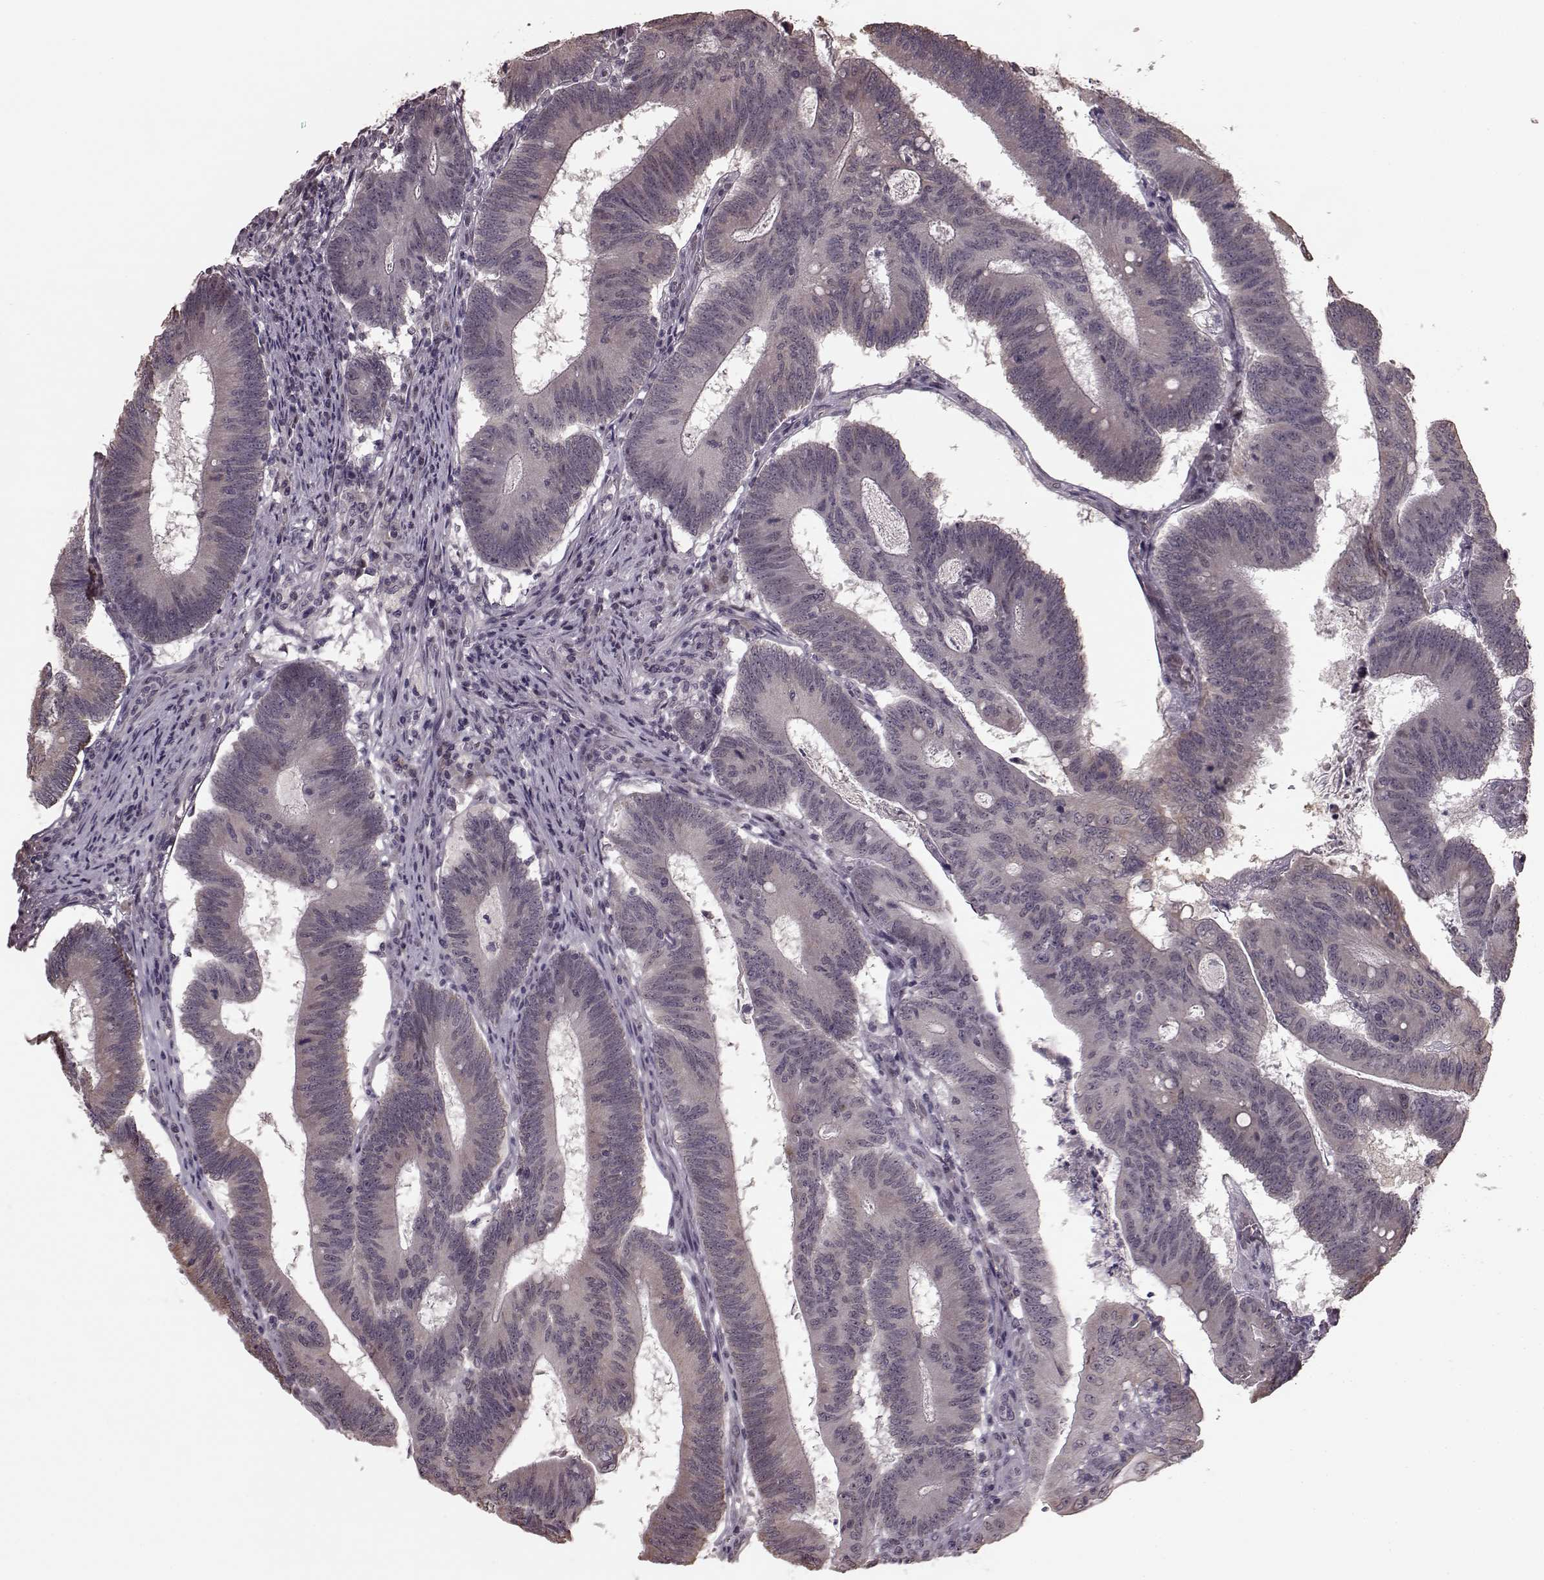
{"staining": {"intensity": "weak", "quantity": "<25%", "location": "cytoplasmic/membranous"}, "tissue": "colorectal cancer", "cell_type": "Tumor cells", "image_type": "cancer", "snomed": [{"axis": "morphology", "description": "Adenocarcinoma, NOS"}, {"axis": "topography", "description": "Colon"}], "caption": "IHC micrograph of adenocarcinoma (colorectal) stained for a protein (brown), which shows no staining in tumor cells.", "gene": "PLCB4", "patient": {"sex": "female", "age": 70}}